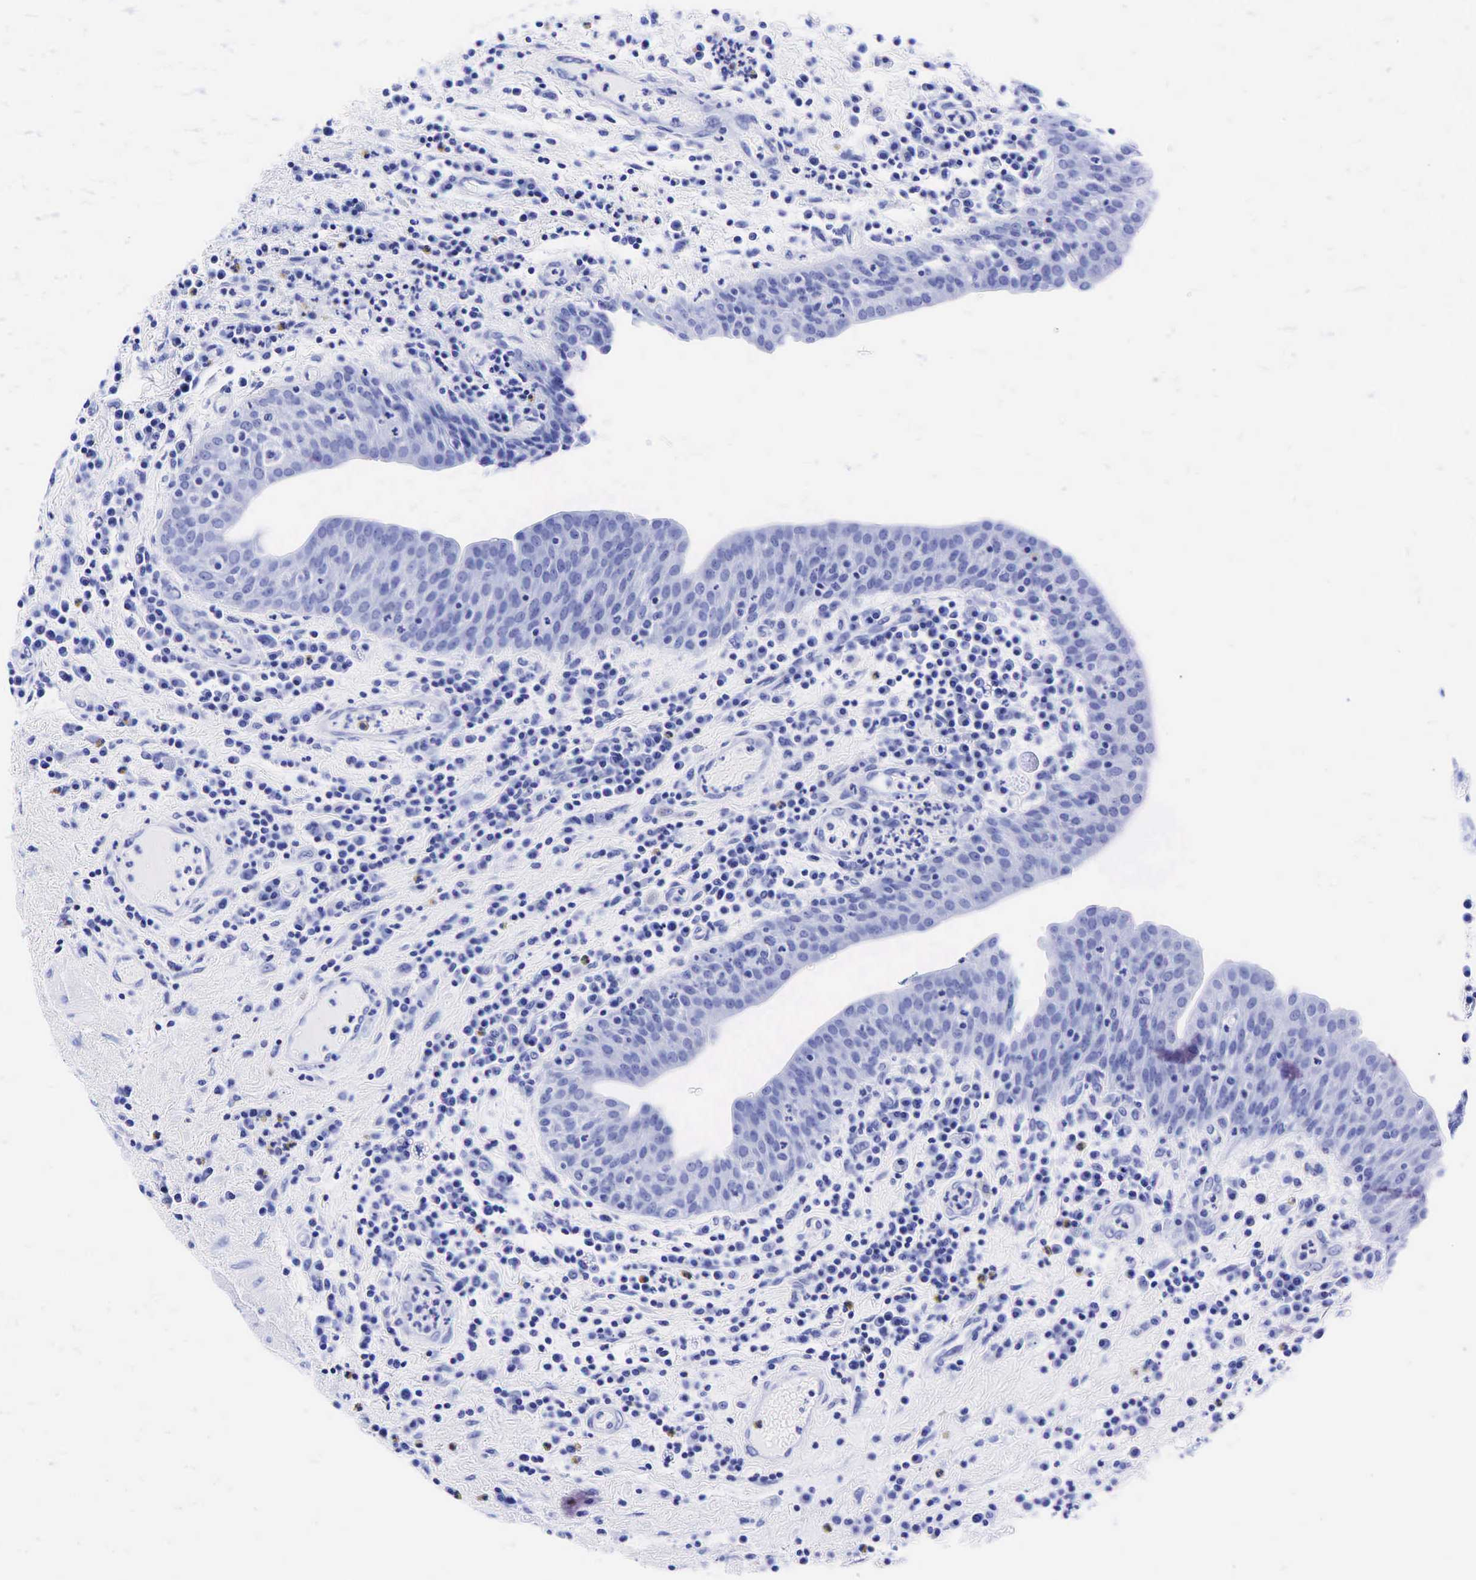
{"staining": {"intensity": "negative", "quantity": "none", "location": "none"}, "tissue": "urinary bladder", "cell_type": "Urothelial cells", "image_type": "normal", "snomed": [{"axis": "morphology", "description": "Normal tissue, NOS"}, {"axis": "topography", "description": "Urinary bladder"}], "caption": "There is no significant positivity in urothelial cells of urinary bladder. (Stains: DAB (3,3'-diaminobenzidine) immunohistochemistry with hematoxylin counter stain, Microscopy: brightfield microscopy at high magnification).", "gene": "GAST", "patient": {"sex": "female", "age": 84}}